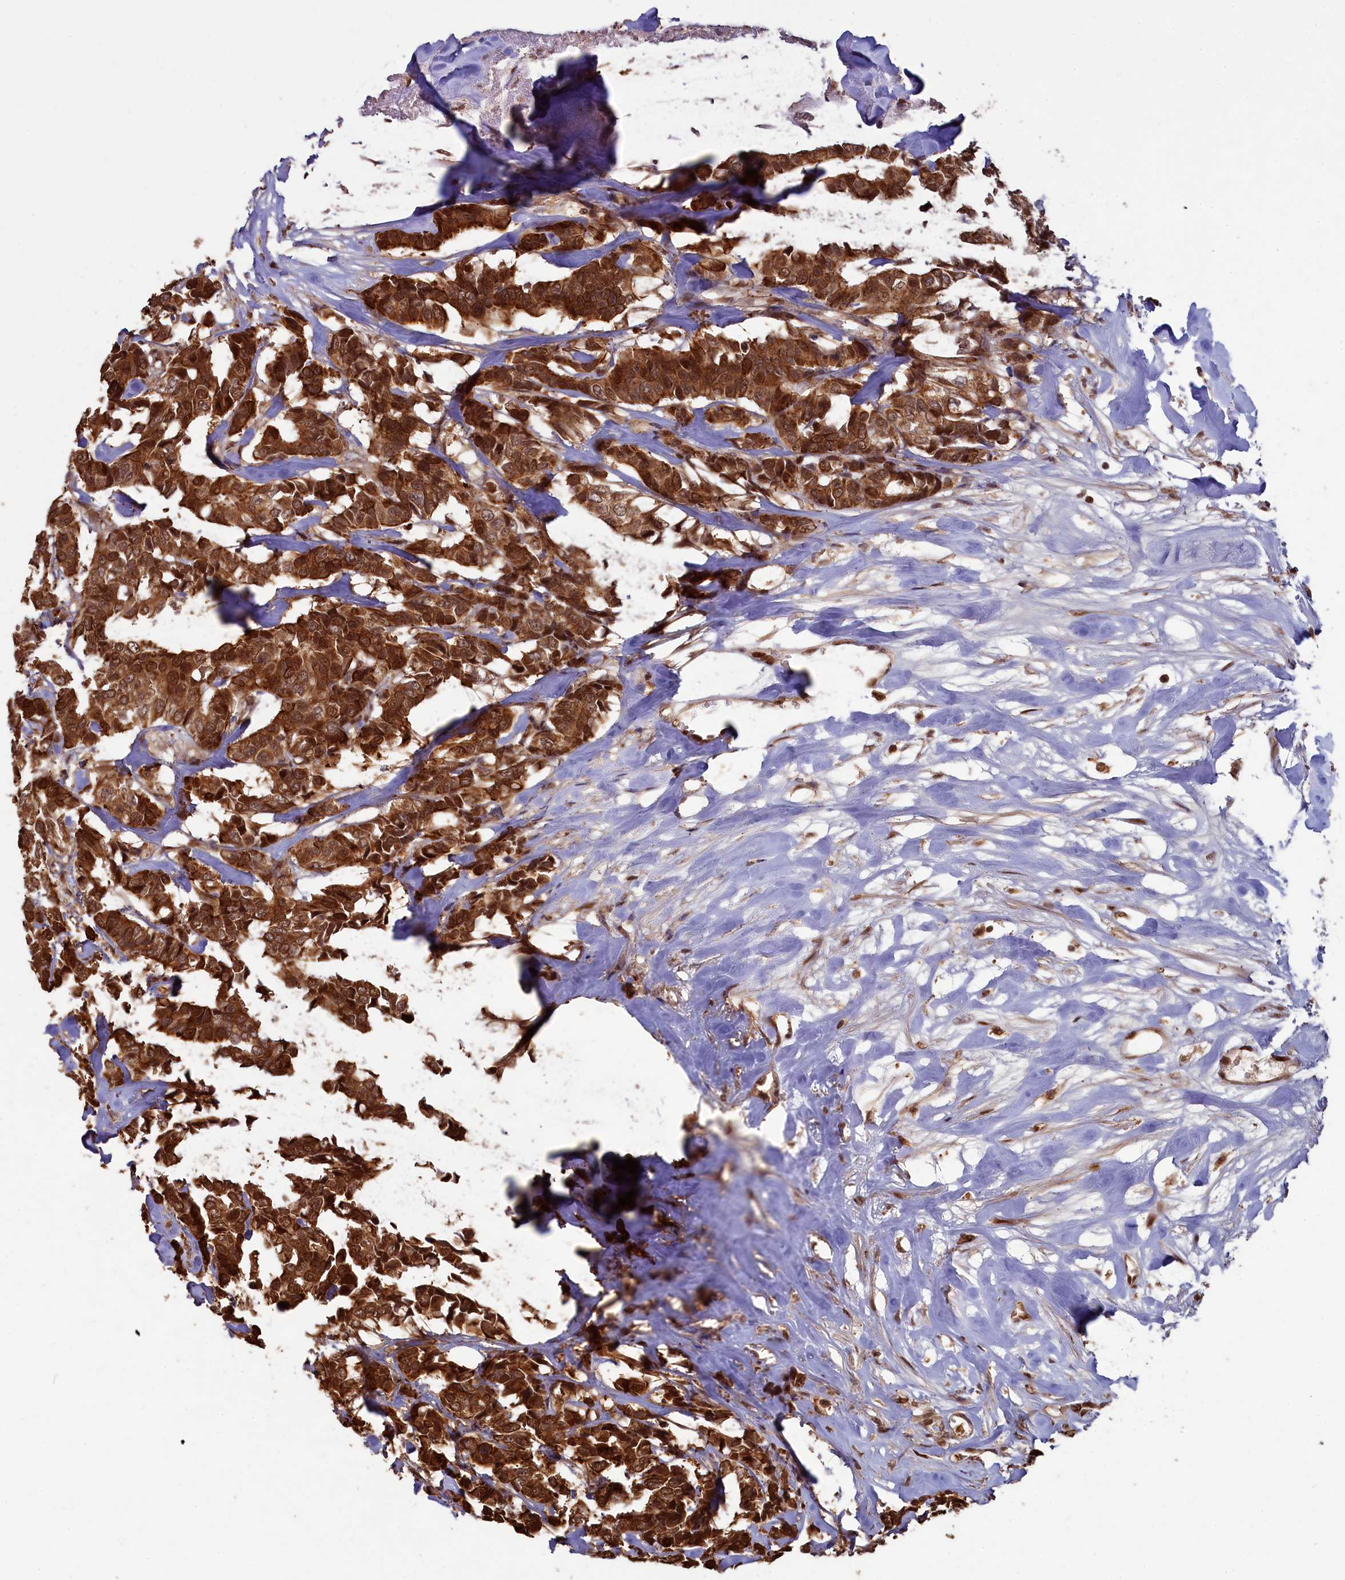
{"staining": {"intensity": "strong", "quantity": ">75%", "location": "cytoplasmic/membranous,nuclear"}, "tissue": "breast cancer", "cell_type": "Tumor cells", "image_type": "cancer", "snomed": [{"axis": "morphology", "description": "Duct carcinoma"}, {"axis": "topography", "description": "Breast"}], "caption": "Protein staining exhibits strong cytoplasmic/membranous and nuclear staining in approximately >75% of tumor cells in breast cancer (invasive ductal carcinoma). The protein is shown in brown color, while the nuclei are stained blue.", "gene": "NAE1", "patient": {"sex": "female", "age": 87}}